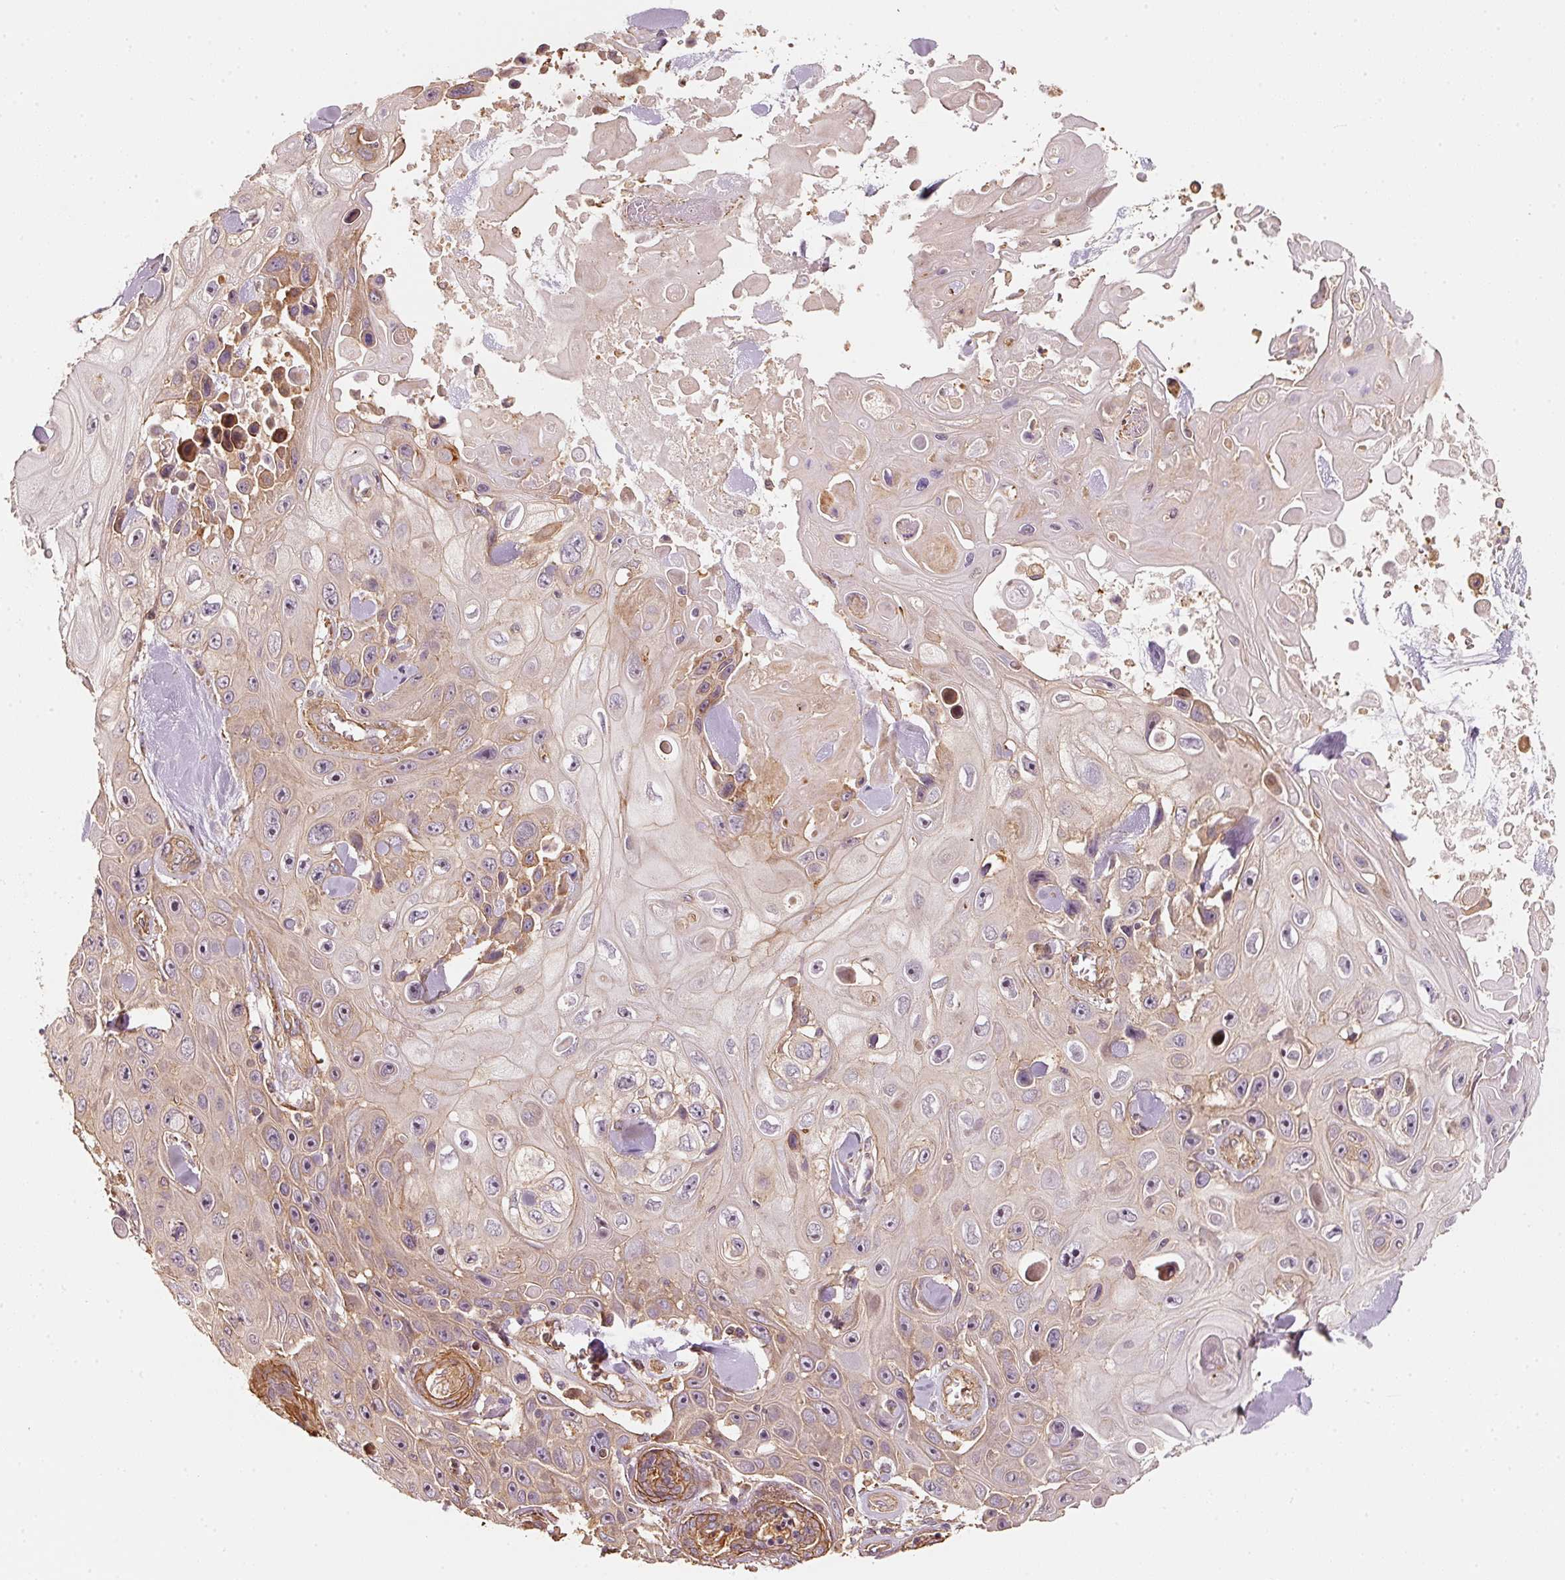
{"staining": {"intensity": "weak", "quantity": "<25%", "location": "cytoplasmic/membranous"}, "tissue": "skin cancer", "cell_type": "Tumor cells", "image_type": "cancer", "snomed": [{"axis": "morphology", "description": "Squamous cell carcinoma, NOS"}, {"axis": "topography", "description": "Skin"}], "caption": "This histopathology image is of skin cancer (squamous cell carcinoma) stained with immunohistochemistry to label a protein in brown with the nuclei are counter-stained blue. There is no staining in tumor cells.", "gene": "CEP95", "patient": {"sex": "male", "age": 82}}